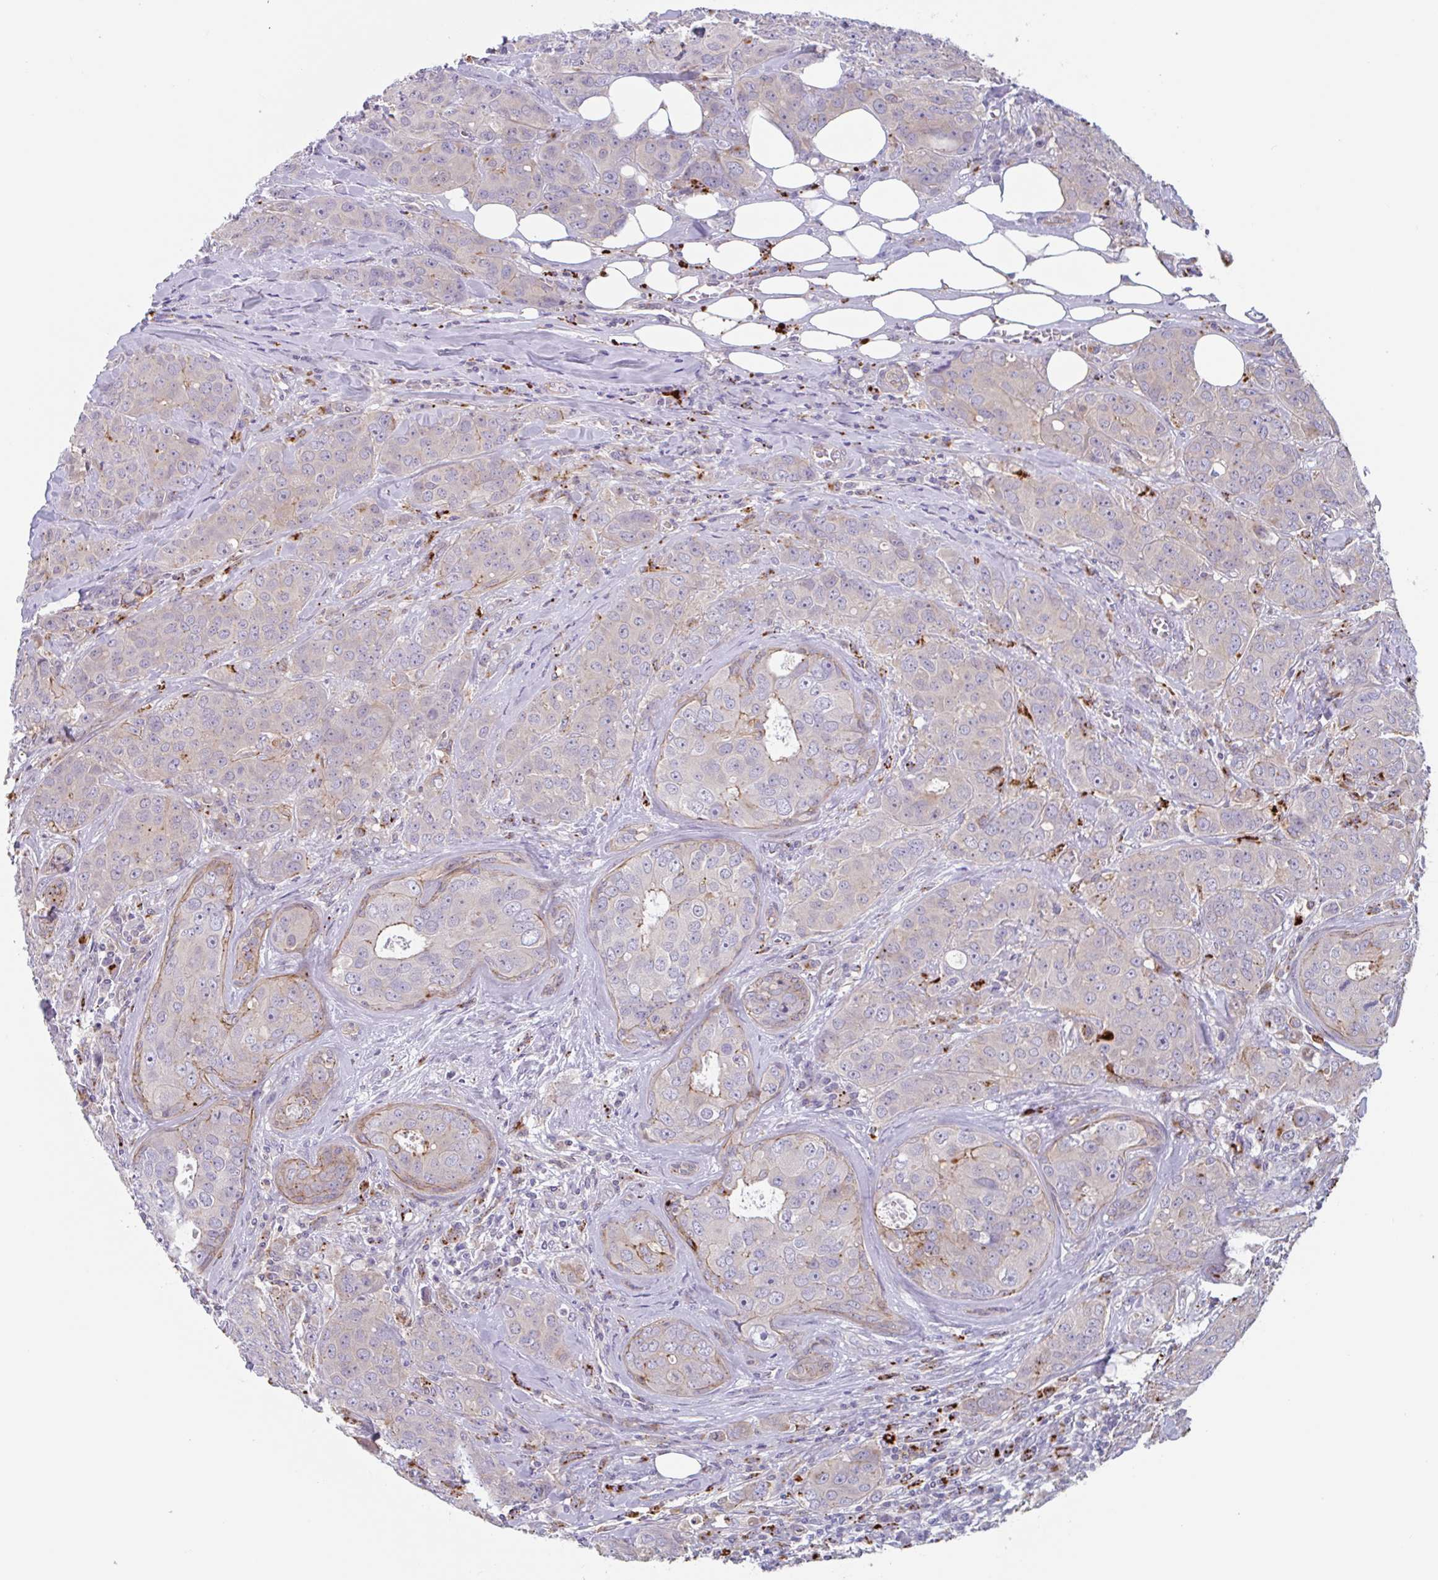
{"staining": {"intensity": "negative", "quantity": "none", "location": "none"}, "tissue": "breast cancer", "cell_type": "Tumor cells", "image_type": "cancer", "snomed": [{"axis": "morphology", "description": "Duct carcinoma"}, {"axis": "topography", "description": "Breast"}], "caption": "Tumor cells are negative for brown protein staining in breast intraductal carcinoma.", "gene": "LENG9", "patient": {"sex": "female", "age": 43}}